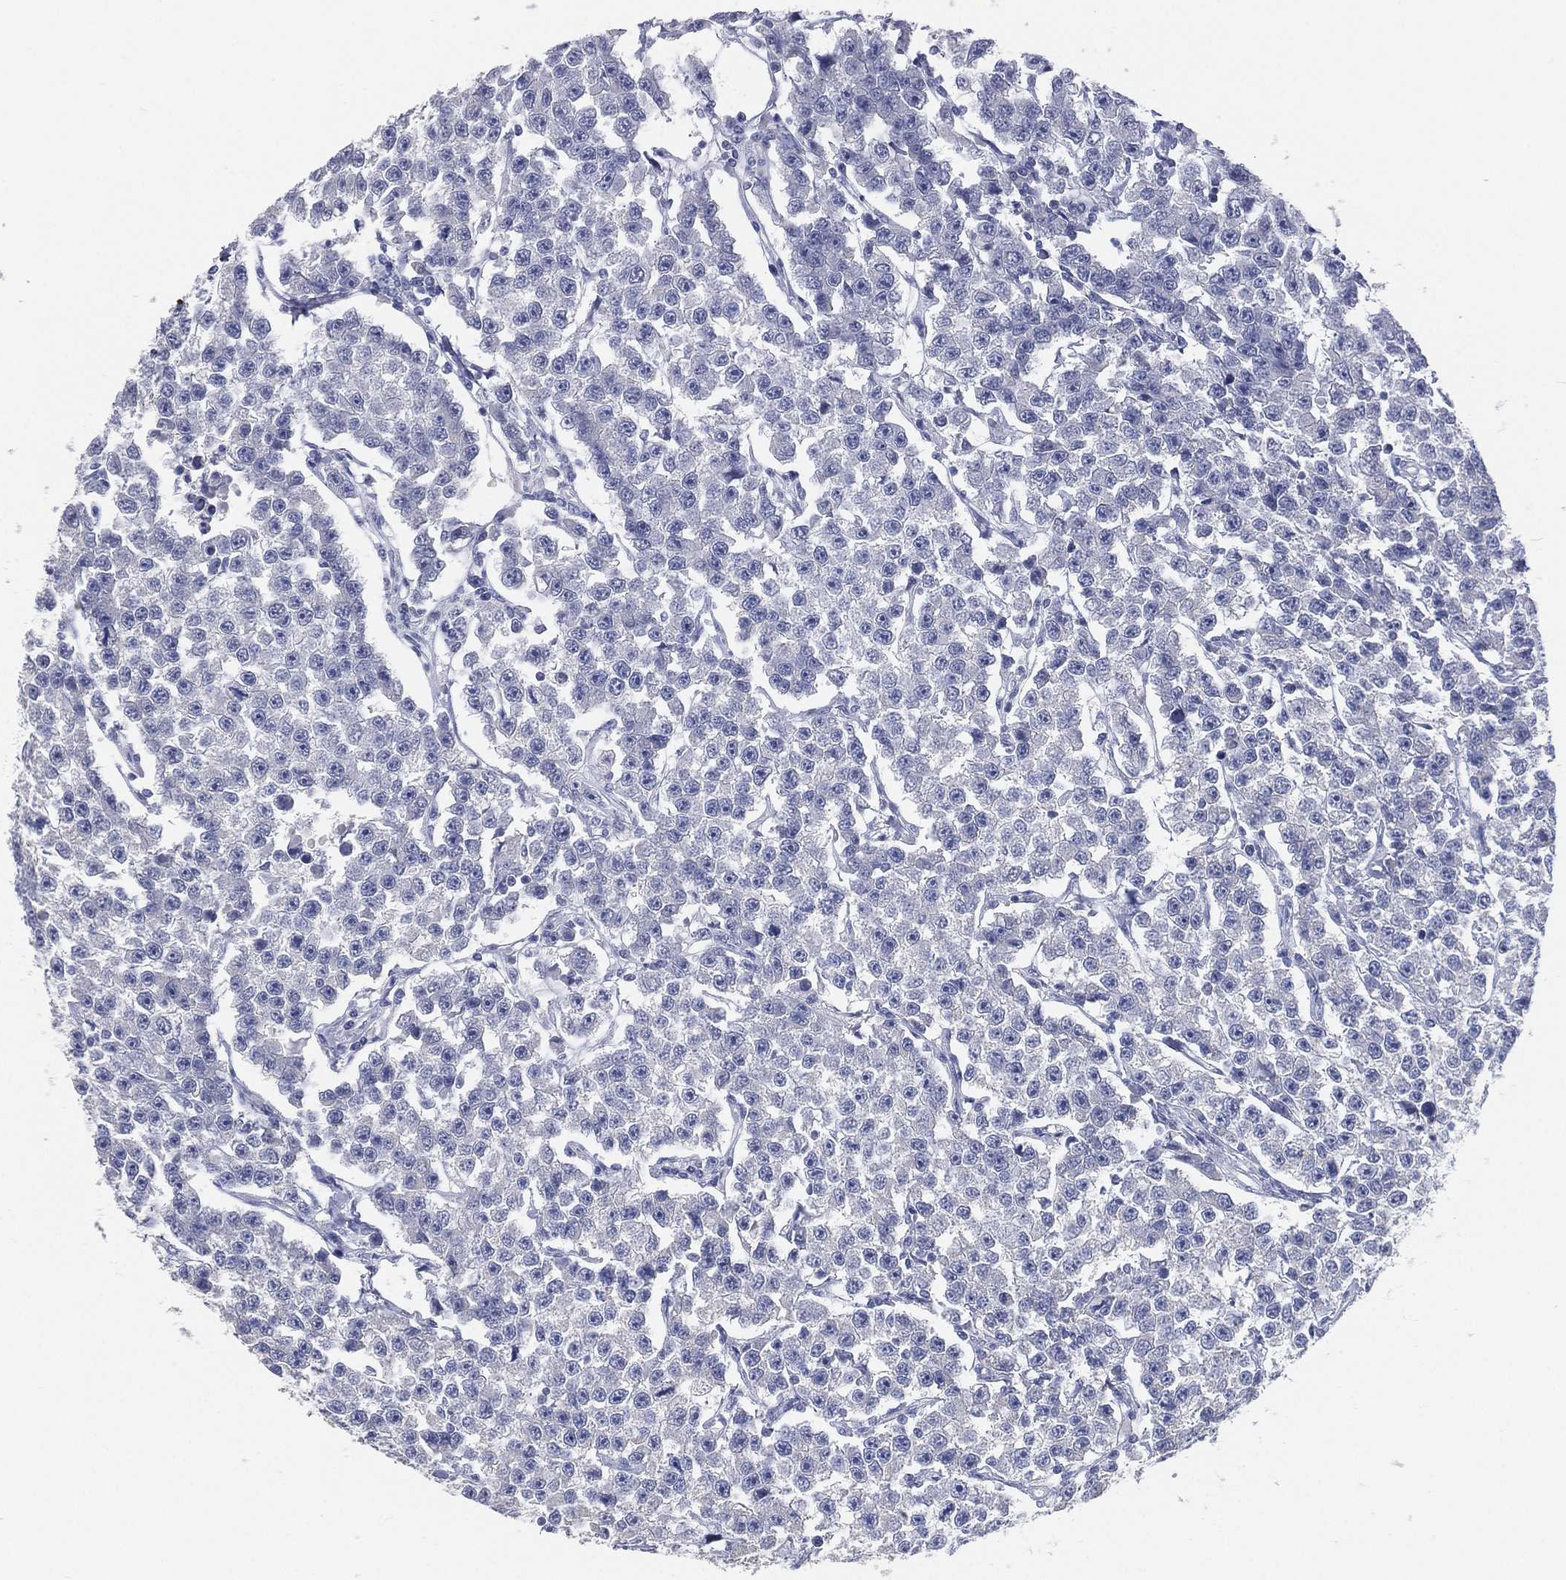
{"staining": {"intensity": "negative", "quantity": "none", "location": "none"}, "tissue": "testis cancer", "cell_type": "Tumor cells", "image_type": "cancer", "snomed": [{"axis": "morphology", "description": "Seminoma, NOS"}, {"axis": "topography", "description": "Testis"}], "caption": "IHC histopathology image of neoplastic tissue: human testis seminoma stained with DAB (3,3'-diaminobenzidine) demonstrates no significant protein staining in tumor cells. (Brightfield microscopy of DAB (3,3'-diaminobenzidine) immunohistochemistry at high magnification).", "gene": "FAM187B", "patient": {"sex": "male", "age": 59}}